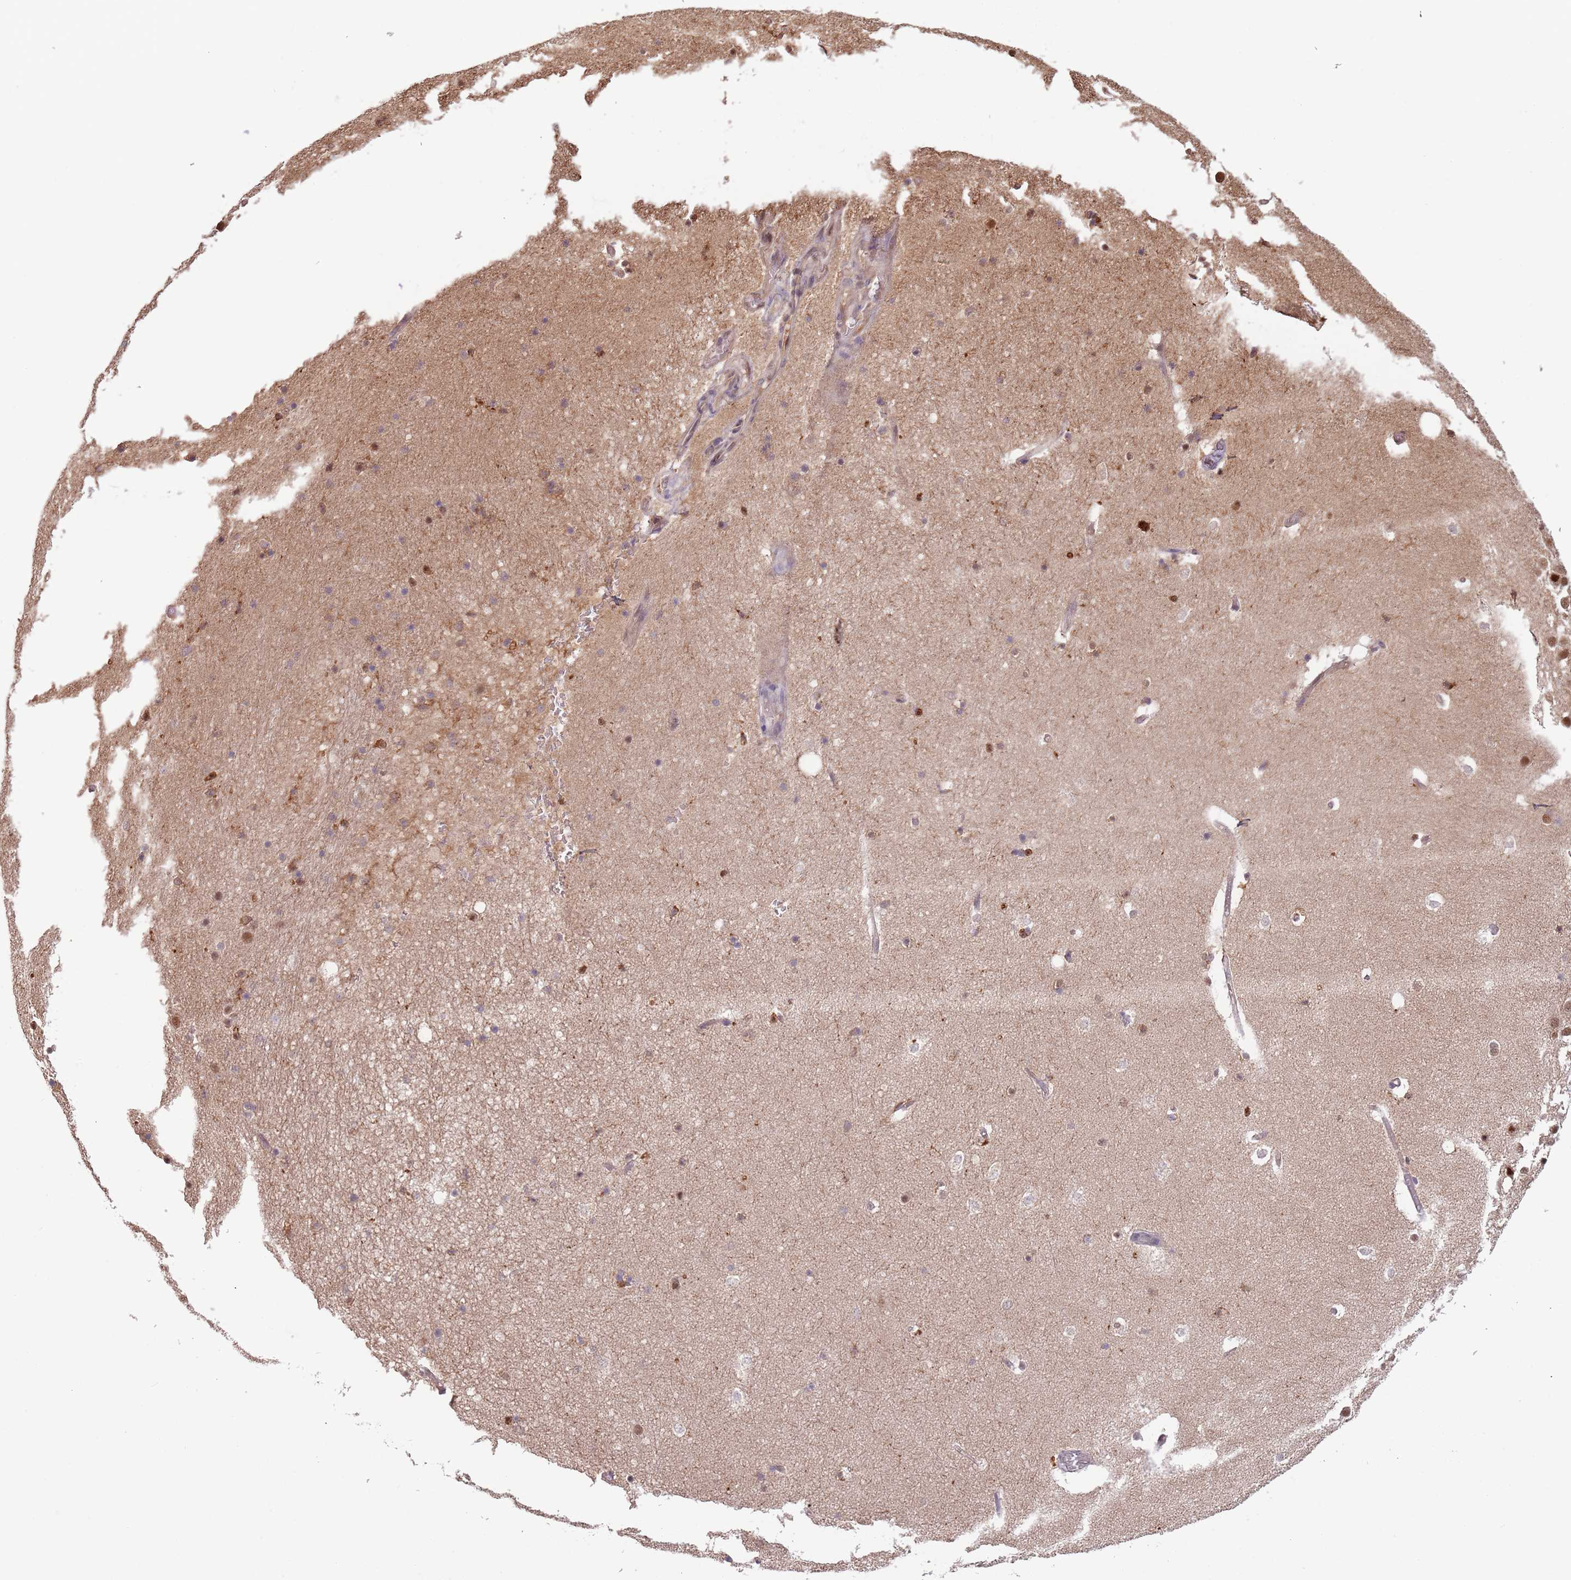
{"staining": {"intensity": "moderate", "quantity": "<25%", "location": "cytoplasmic/membranous,nuclear"}, "tissue": "hippocampus", "cell_type": "Glial cells", "image_type": "normal", "snomed": [{"axis": "morphology", "description": "Normal tissue, NOS"}, {"axis": "topography", "description": "Hippocampus"}], "caption": "Immunohistochemical staining of normal hippocampus displays <25% levels of moderate cytoplasmic/membranous,nuclear protein staining in about <25% of glial cells. (DAB = brown stain, brightfield microscopy at high magnification).", "gene": "PLSCR5", "patient": {"sex": "female", "age": 52}}